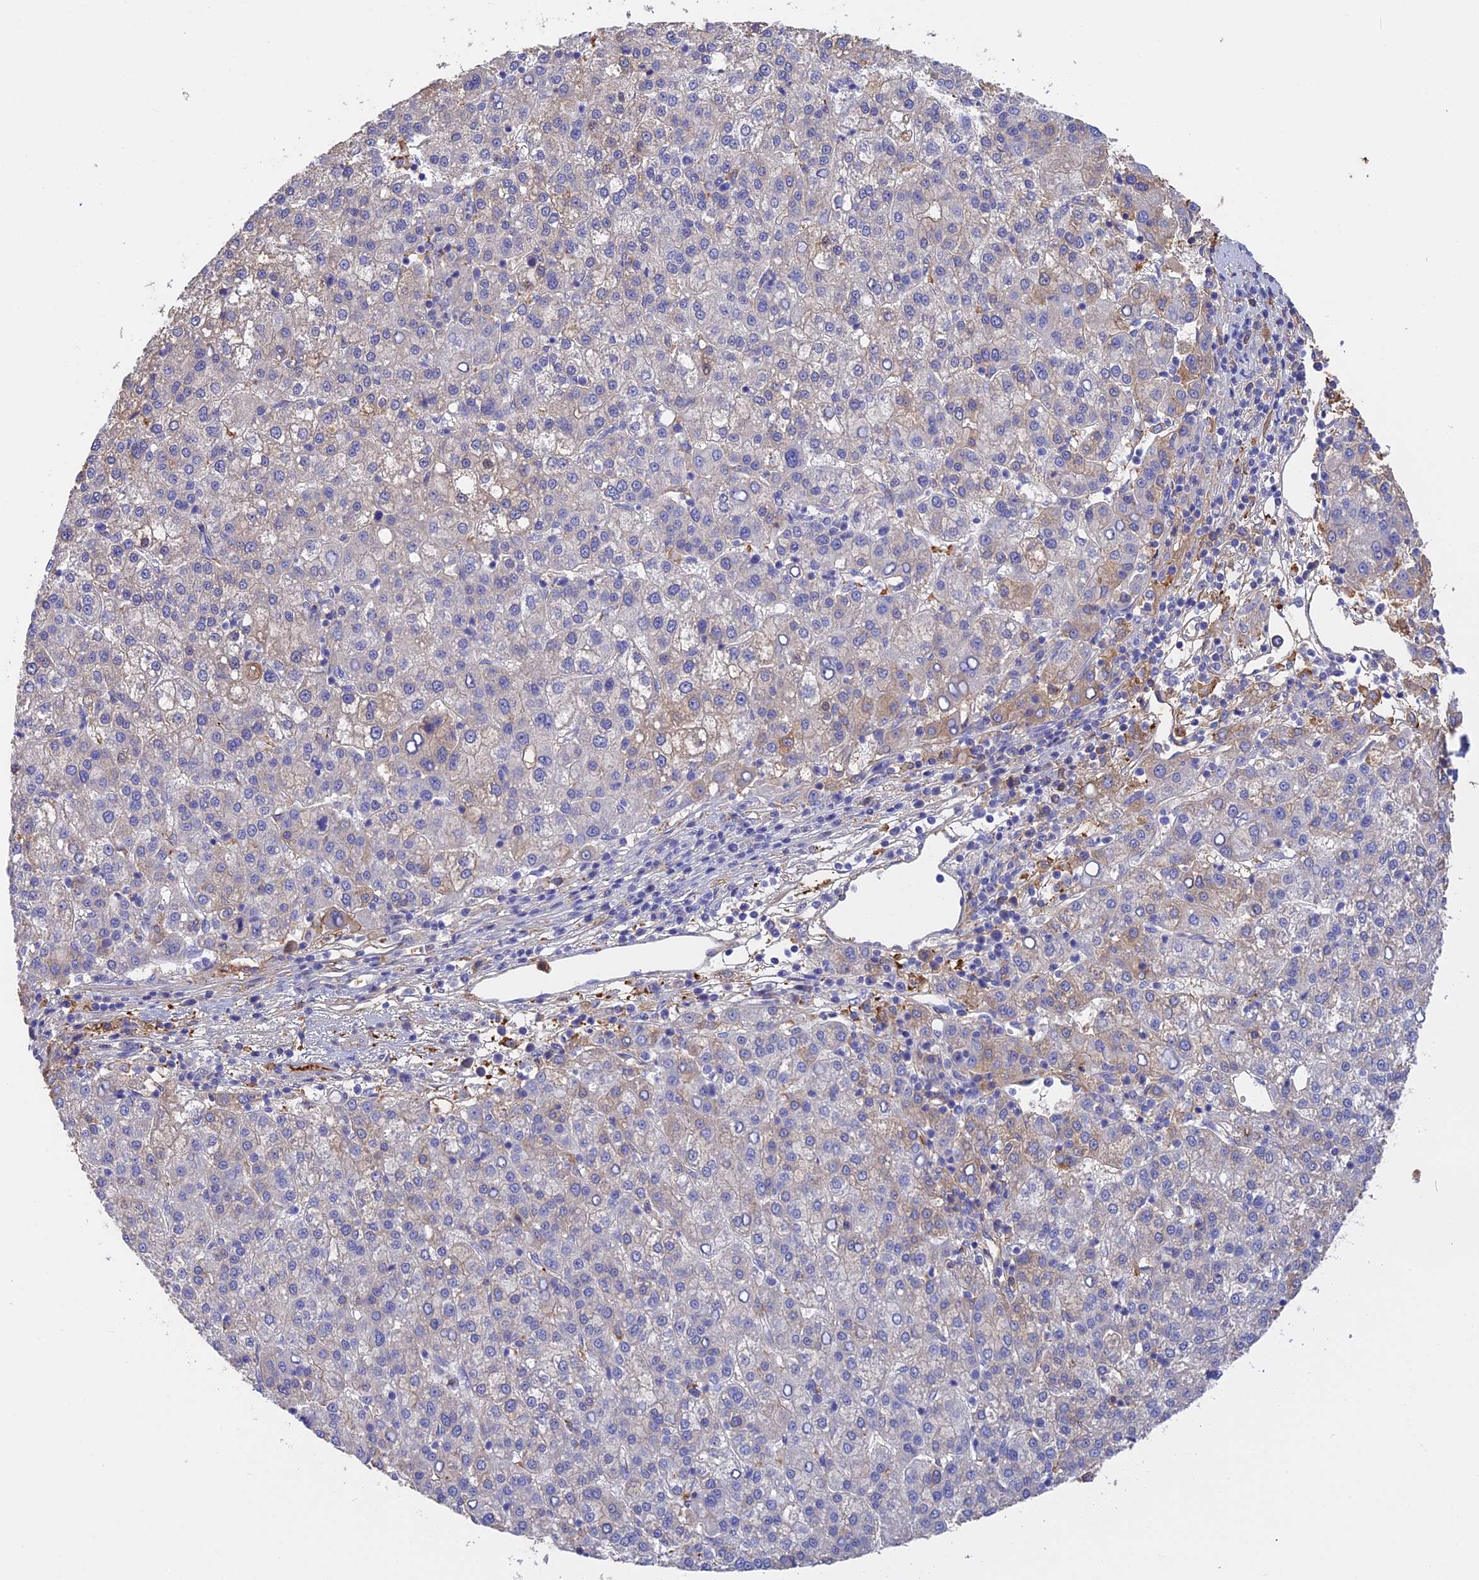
{"staining": {"intensity": "weak", "quantity": "<25%", "location": "cytoplasmic/membranous"}, "tissue": "liver cancer", "cell_type": "Tumor cells", "image_type": "cancer", "snomed": [{"axis": "morphology", "description": "Carcinoma, Hepatocellular, NOS"}, {"axis": "topography", "description": "Liver"}], "caption": "High magnification brightfield microscopy of hepatocellular carcinoma (liver) stained with DAB (3,3'-diaminobenzidine) (brown) and counterstained with hematoxylin (blue): tumor cells show no significant staining.", "gene": "PZP", "patient": {"sex": "female", "age": 58}}